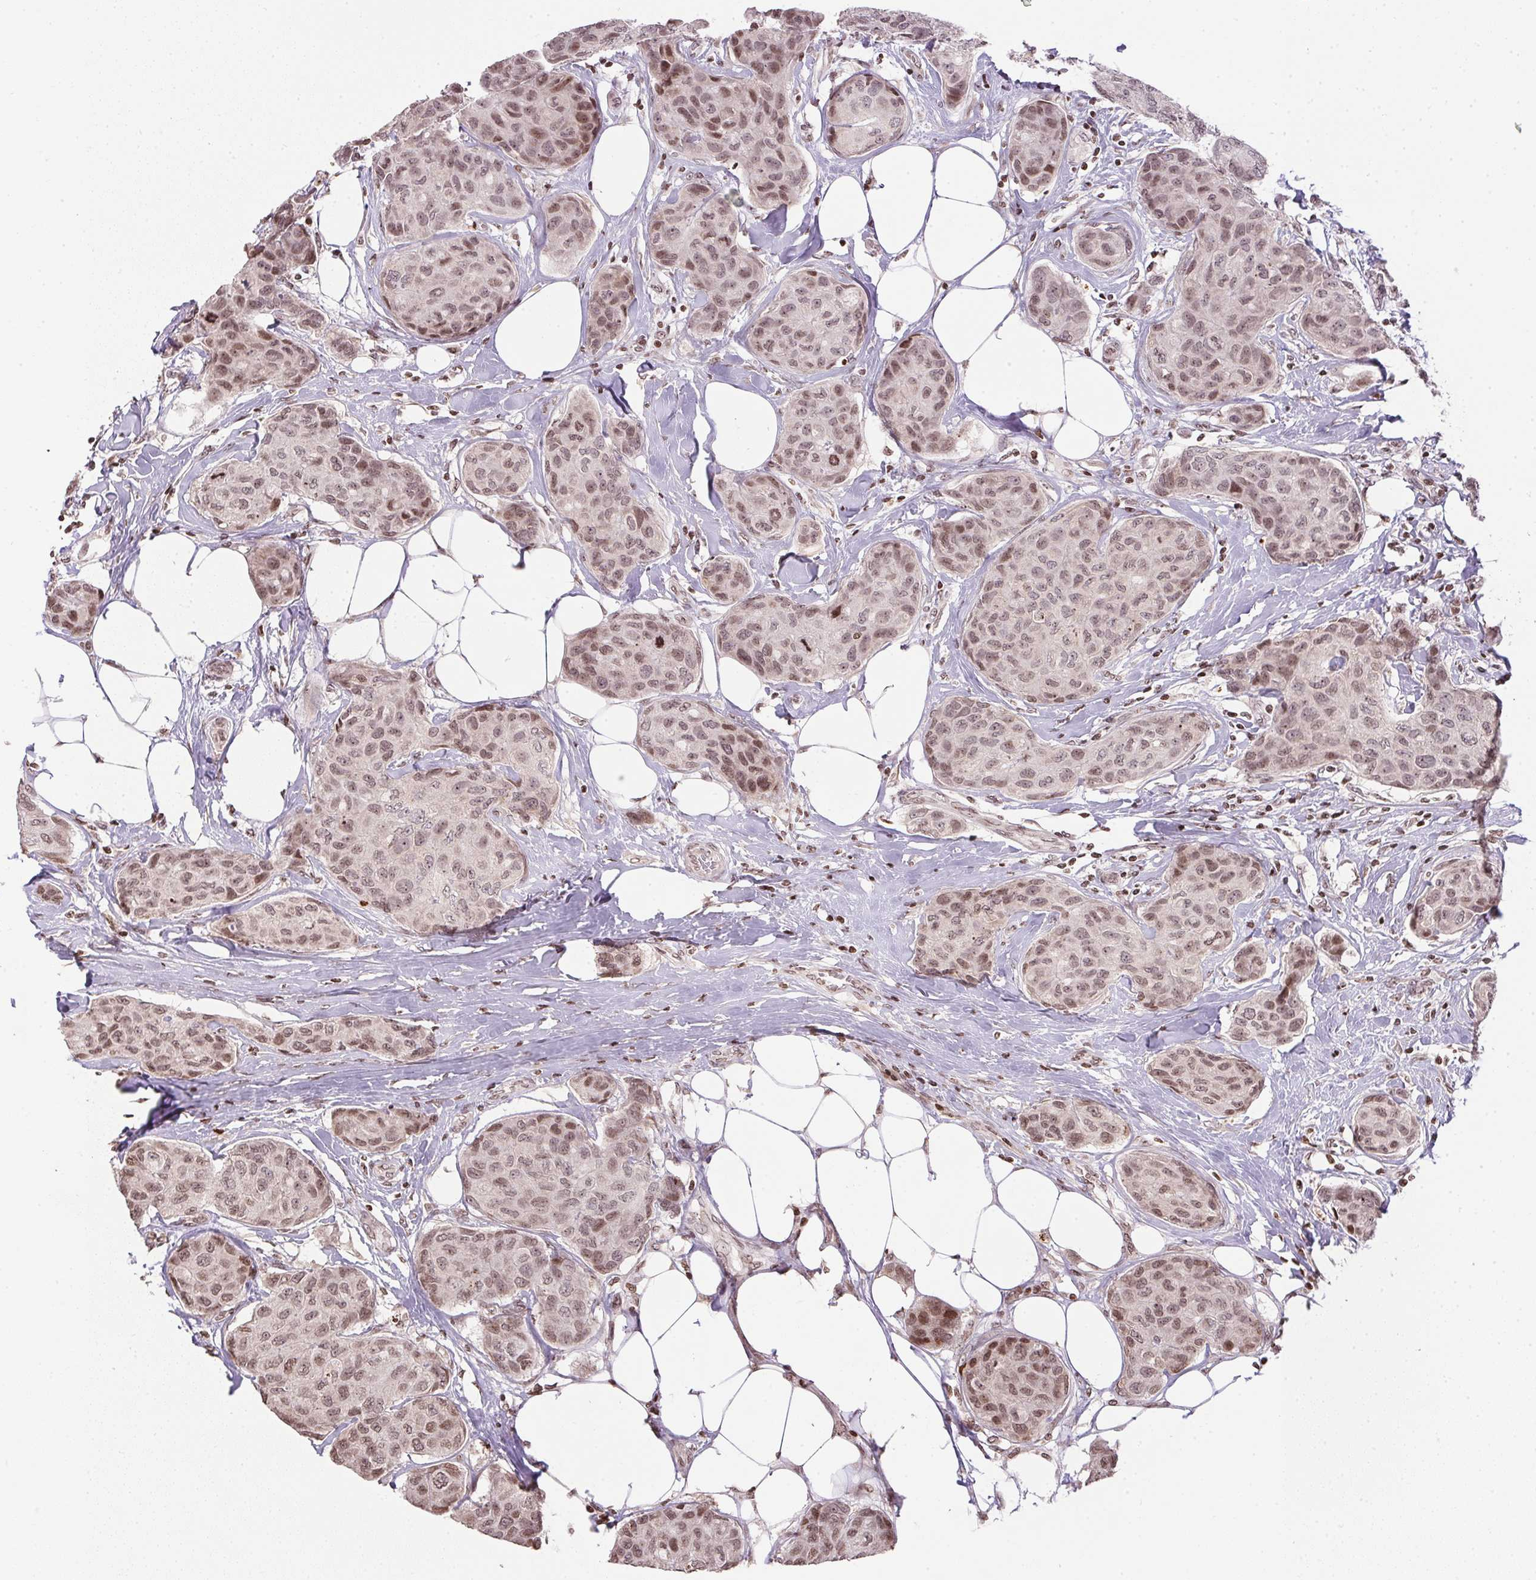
{"staining": {"intensity": "weak", "quantity": ">75%", "location": "nuclear"}, "tissue": "breast cancer", "cell_type": "Tumor cells", "image_type": "cancer", "snomed": [{"axis": "morphology", "description": "Duct carcinoma"}, {"axis": "topography", "description": "Breast"}], "caption": "The micrograph demonstrates staining of intraductal carcinoma (breast), revealing weak nuclear protein positivity (brown color) within tumor cells.", "gene": "RNF181", "patient": {"sex": "female", "age": 80}}